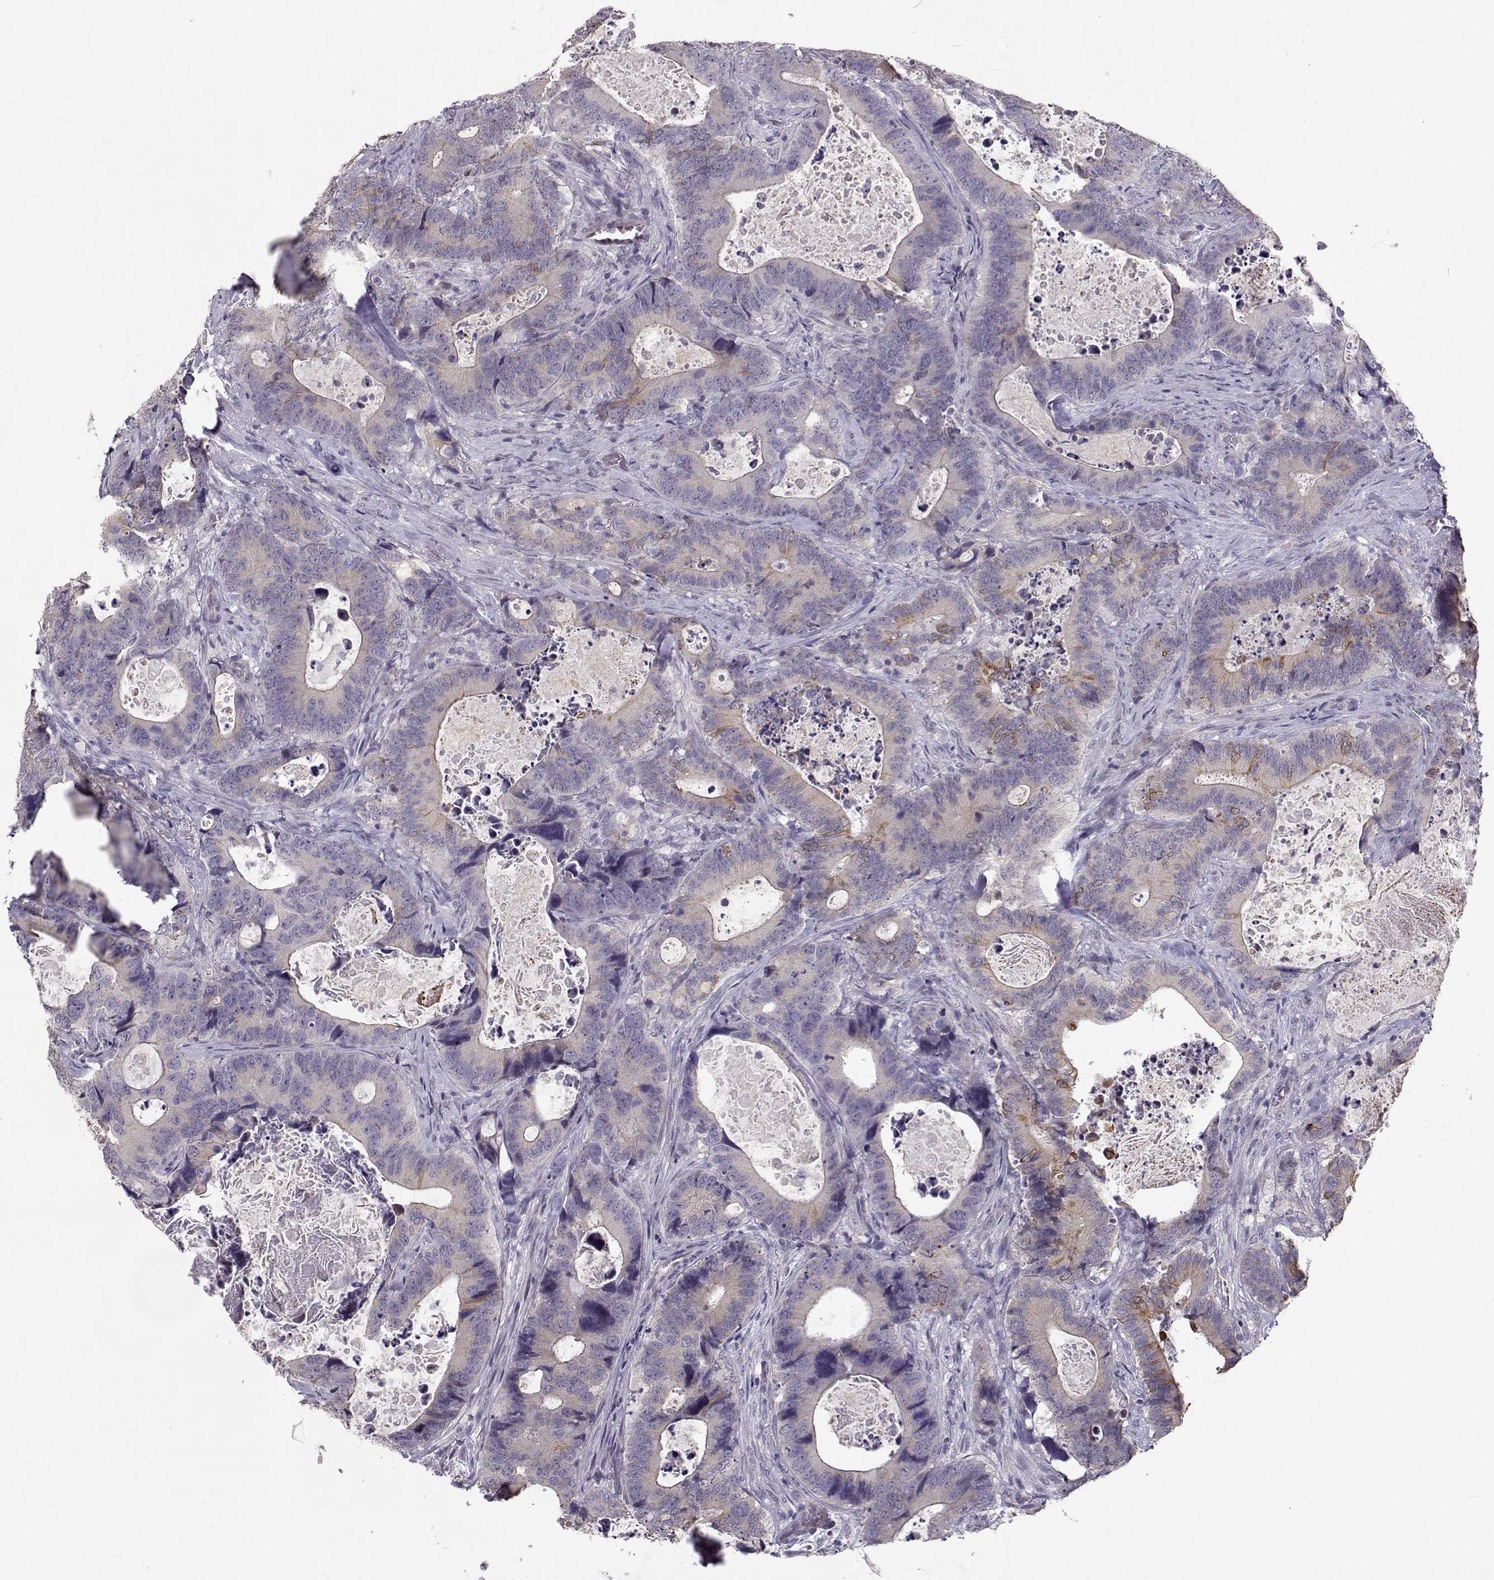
{"staining": {"intensity": "weak", "quantity": "25%-75%", "location": "cytoplasmic/membranous"}, "tissue": "colorectal cancer", "cell_type": "Tumor cells", "image_type": "cancer", "snomed": [{"axis": "morphology", "description": "Adenocarcinoma, NOS"}, {"axis": "topography", "description": "Colon"}], "caption": "Tumor cells reveal weak cytoplasmic/membranous expression in approximately 25%-75% of cells in colorectal adenocarcinoma.", "gene": "TMEM145", "patient": {"sex": "female", "age": 82}}